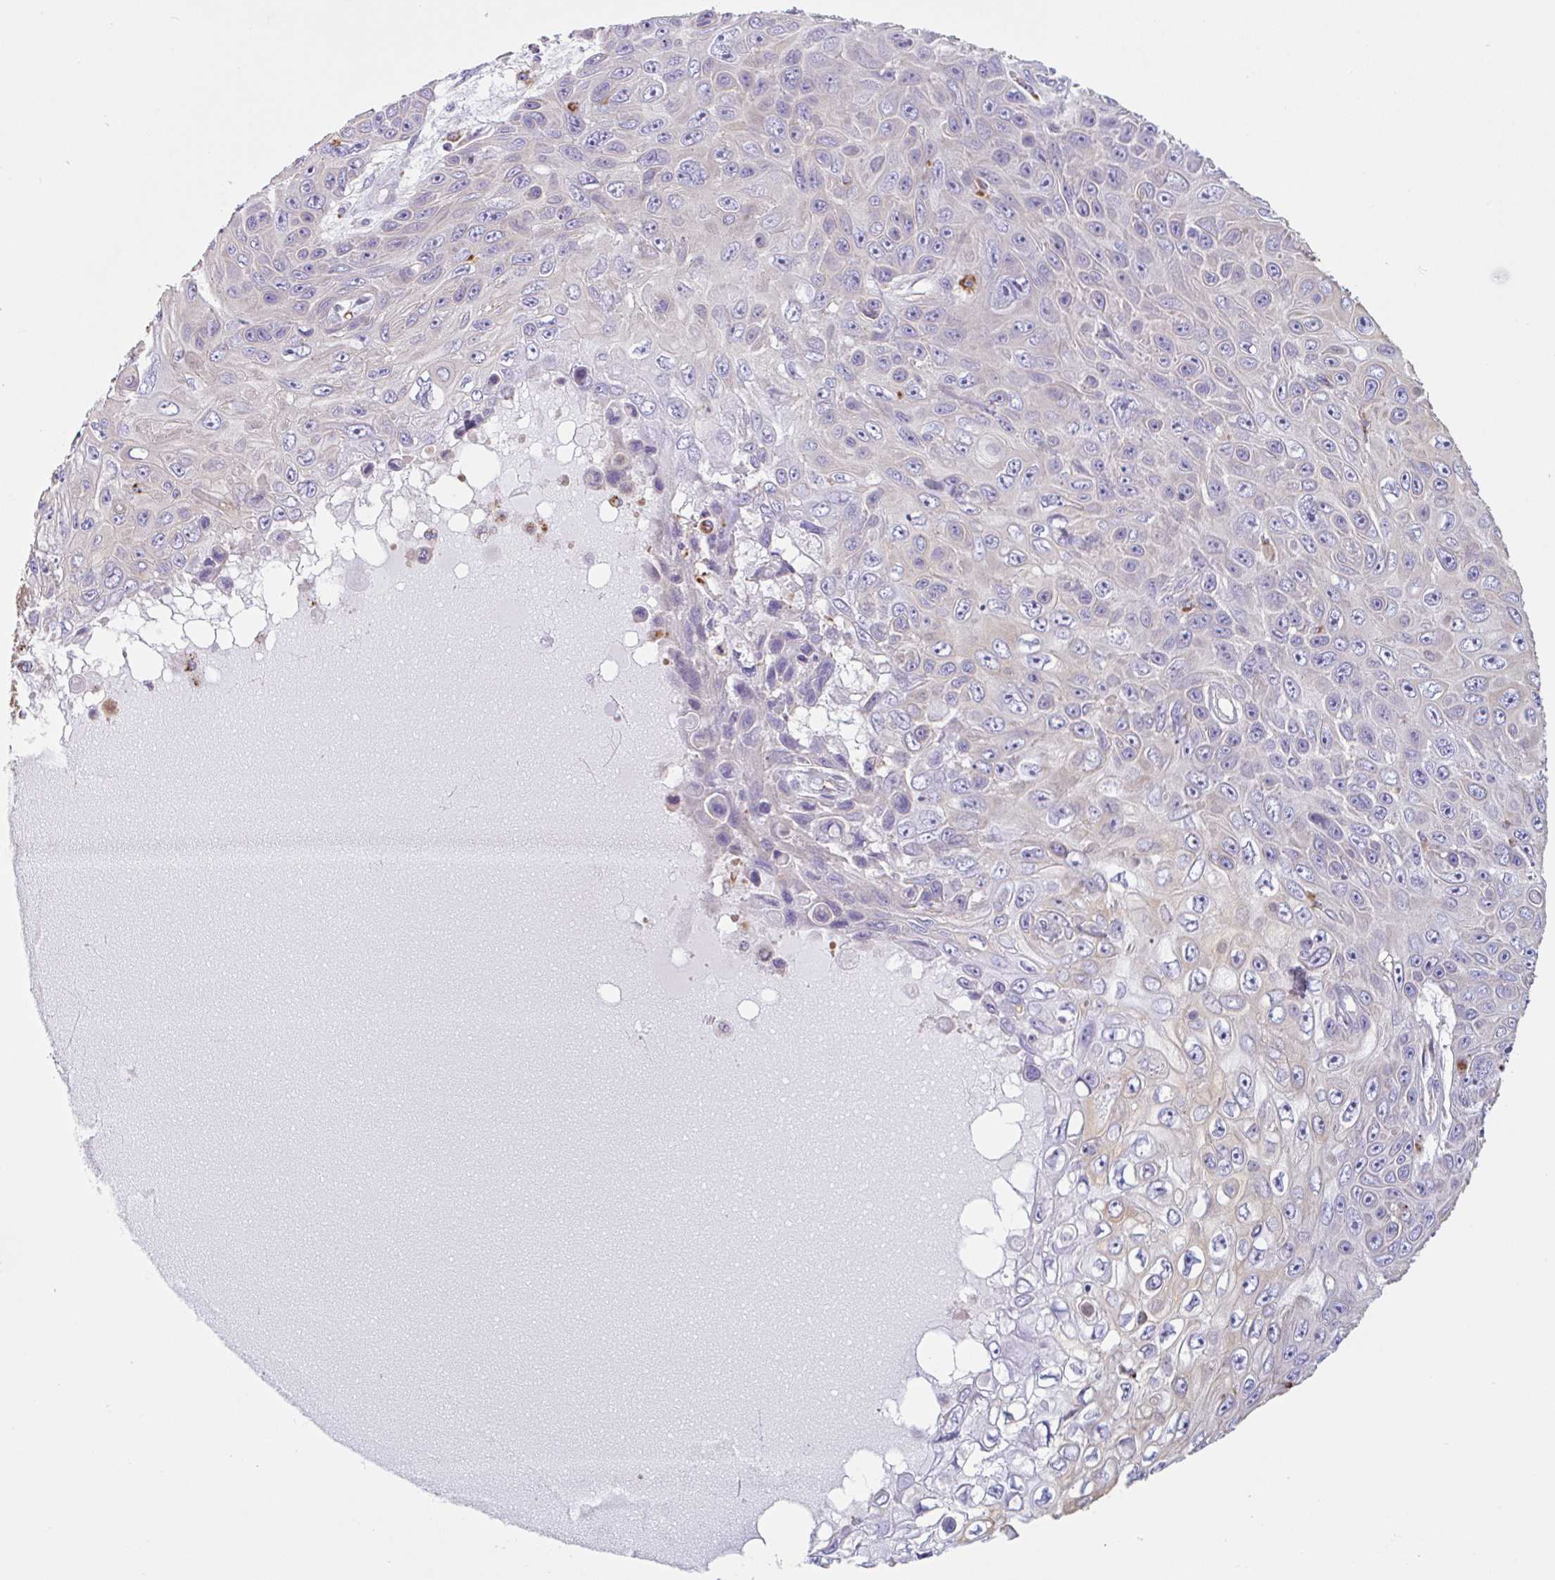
{"staining": {"intensity": "negative", "quantity": "none", "location": "none"}, "tissue": "skin cancer", "cell_type": "Tumor cells", "image_type": "cancer", "snomed": [{"axis": "morphology", "description": "Squamous cell carcinoma, NOS"}, {"axis": "topography", "description": "Skin"}], "caption": "Tumor cells are negative for brown protein staining in squamous cell carcinoma (skin).", "gene": "LENG9", "patient": {"sex": "male", "age": 82}}